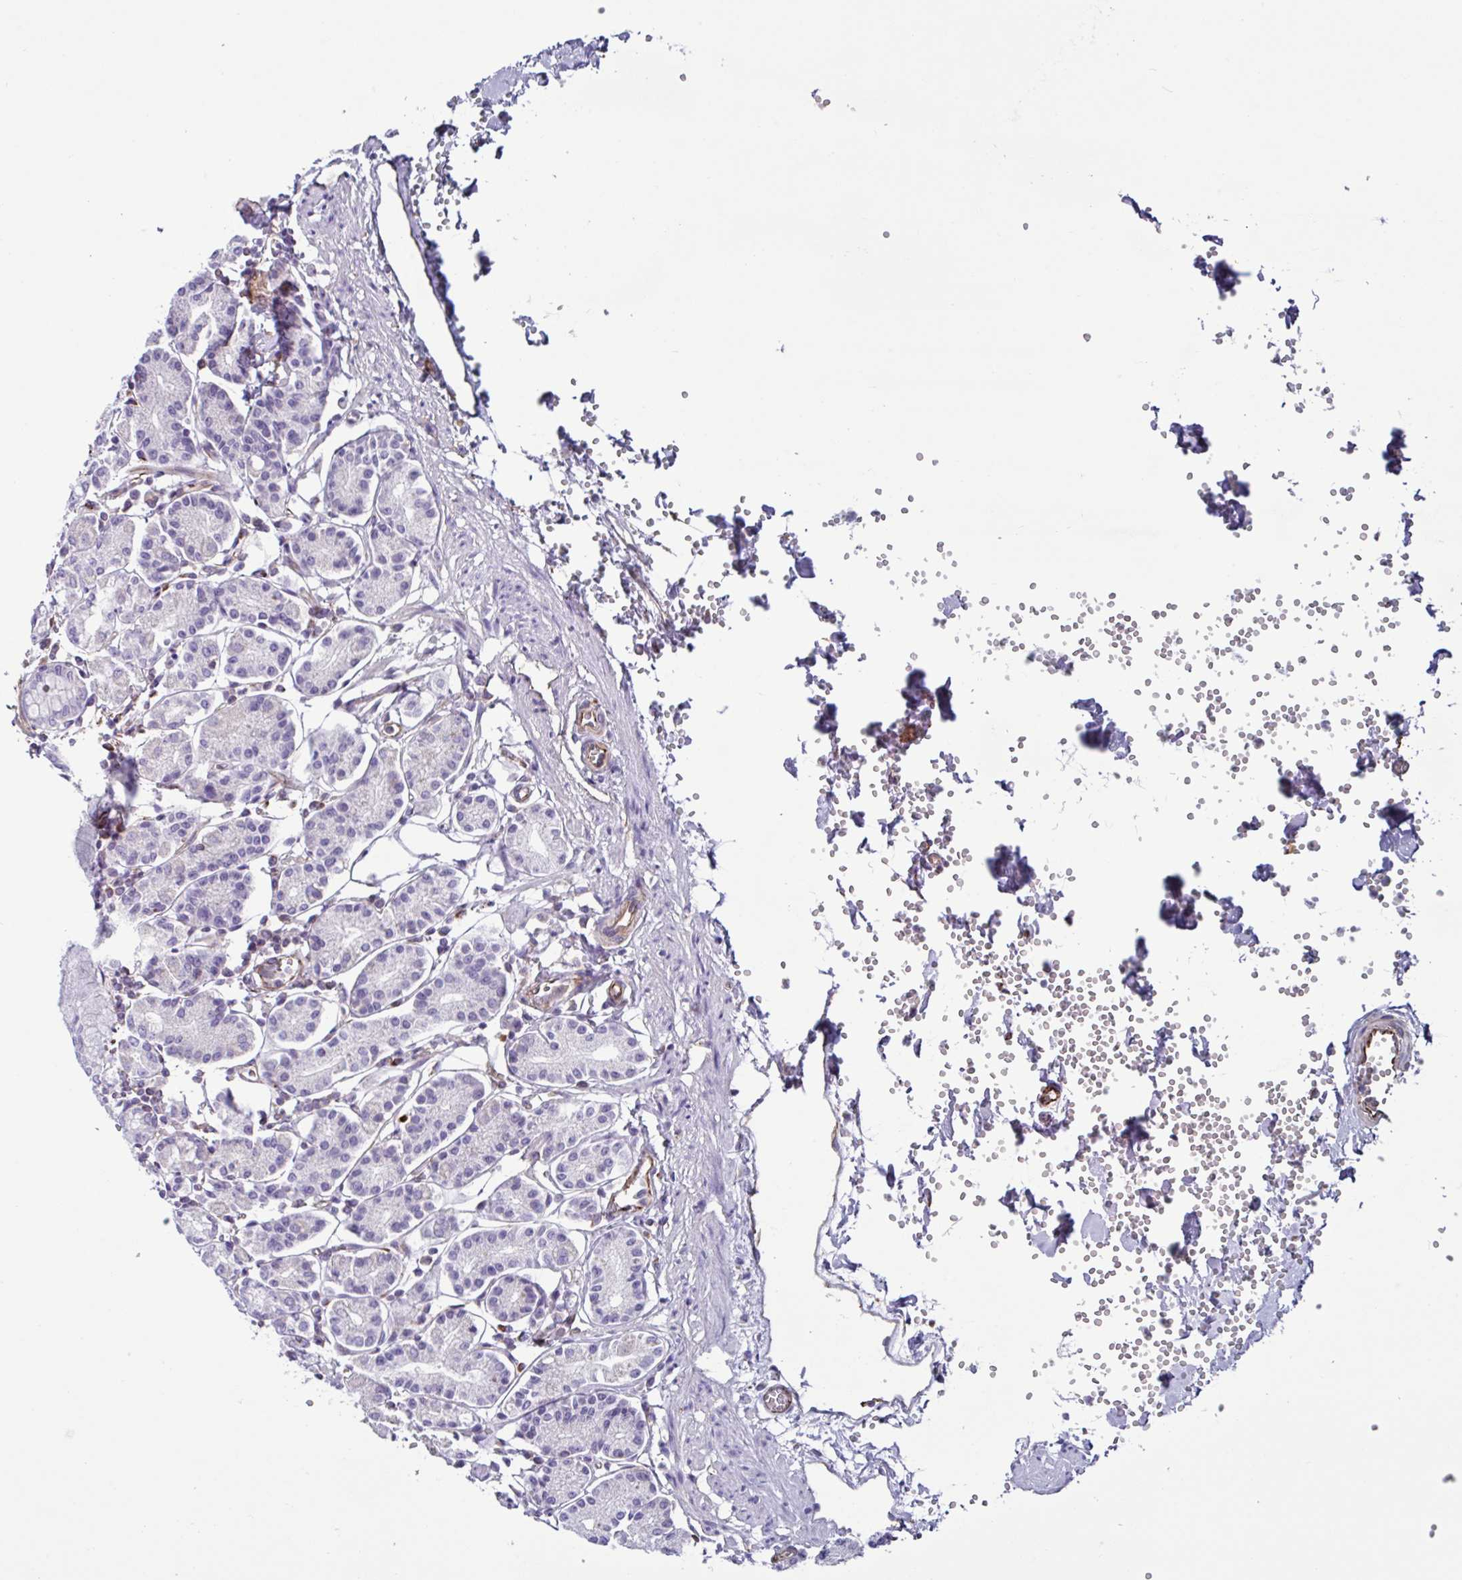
{"staining": {"intensity": "moderate", "quantity": "<25%", "location": "cytoplasmic/membranous"}, "tissue": "stomach", "cell_type": "Glandular cells", "image_type": "normal", "snomed": [{"axis": "morphology", "description": "Normal tissue, NOS"}, {"axis": "topography", "description": "Stomach"}], "caption": "A photomicrograph showing moderate cytoplasmic/membranous staining in approximately <25% of glandular cells in unremarkable stomach, as visualized by brown immunohistochemical staining.", "gene": "TMEM86B", "patient": {"sex": "female", "age": 62}}